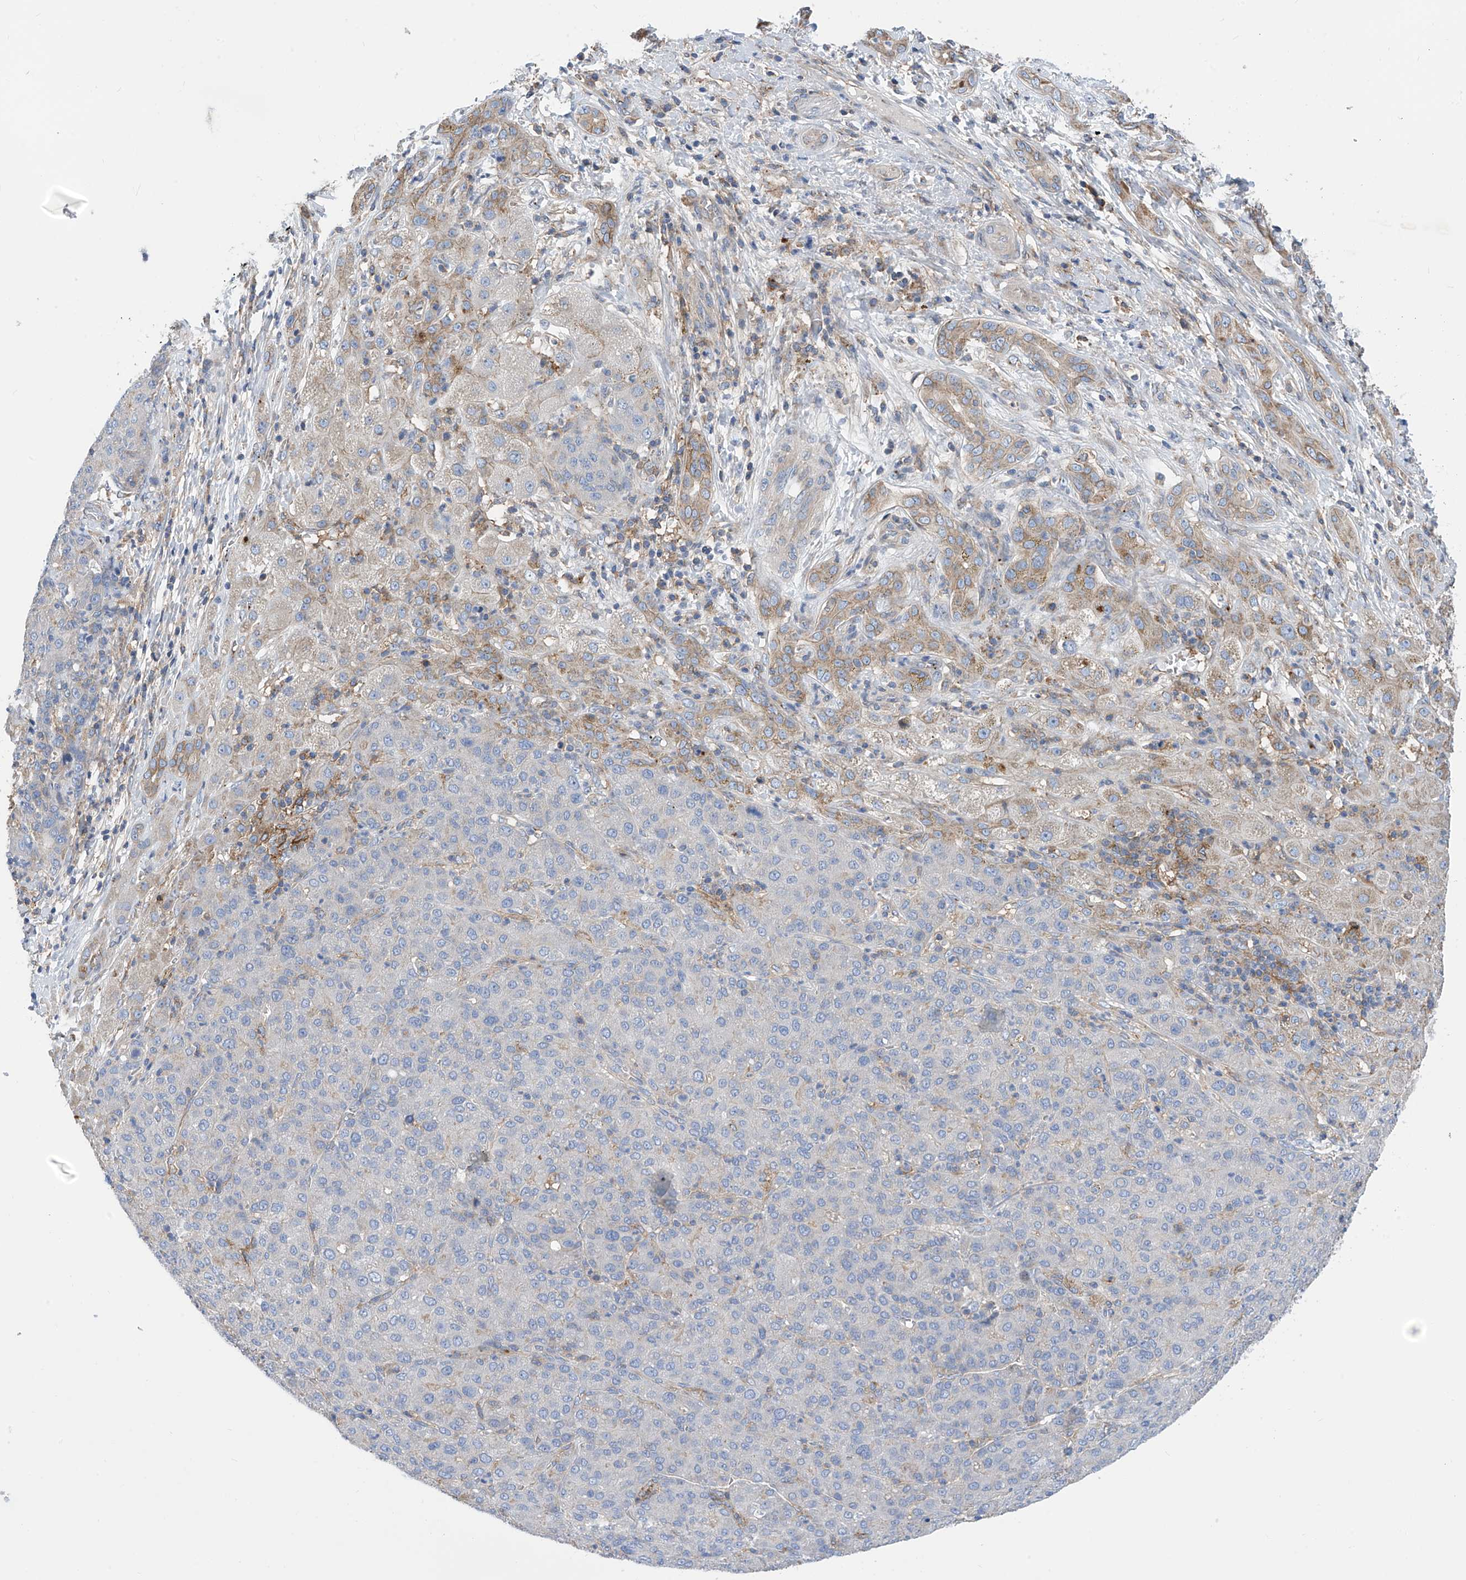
{"staining": {"intensity": "negative", "quantity": "none", "location": "none"}, "tissue": "liver cancer", "cell_type": "Tumor cells", "image_type": "cancer", "snomed": [{"axis": "morphology", "description": "Carcinoma, Hepatocellular, NOS"}, {"axis": "topography", "description": "Liver"}], "caption": "Immunohistochemistry micrograph of neoplastic tissue: liver cancer (hepatocellular carcinoma) stained with DAB (3,3'-diaminobenzidine) reveals no significant protein staining in tumor cells. (Immunohistochemistry, brightfield microscopy, high magnification).", "gene": "P2RX7", "patient": {"sex": "male", "age": 65}}